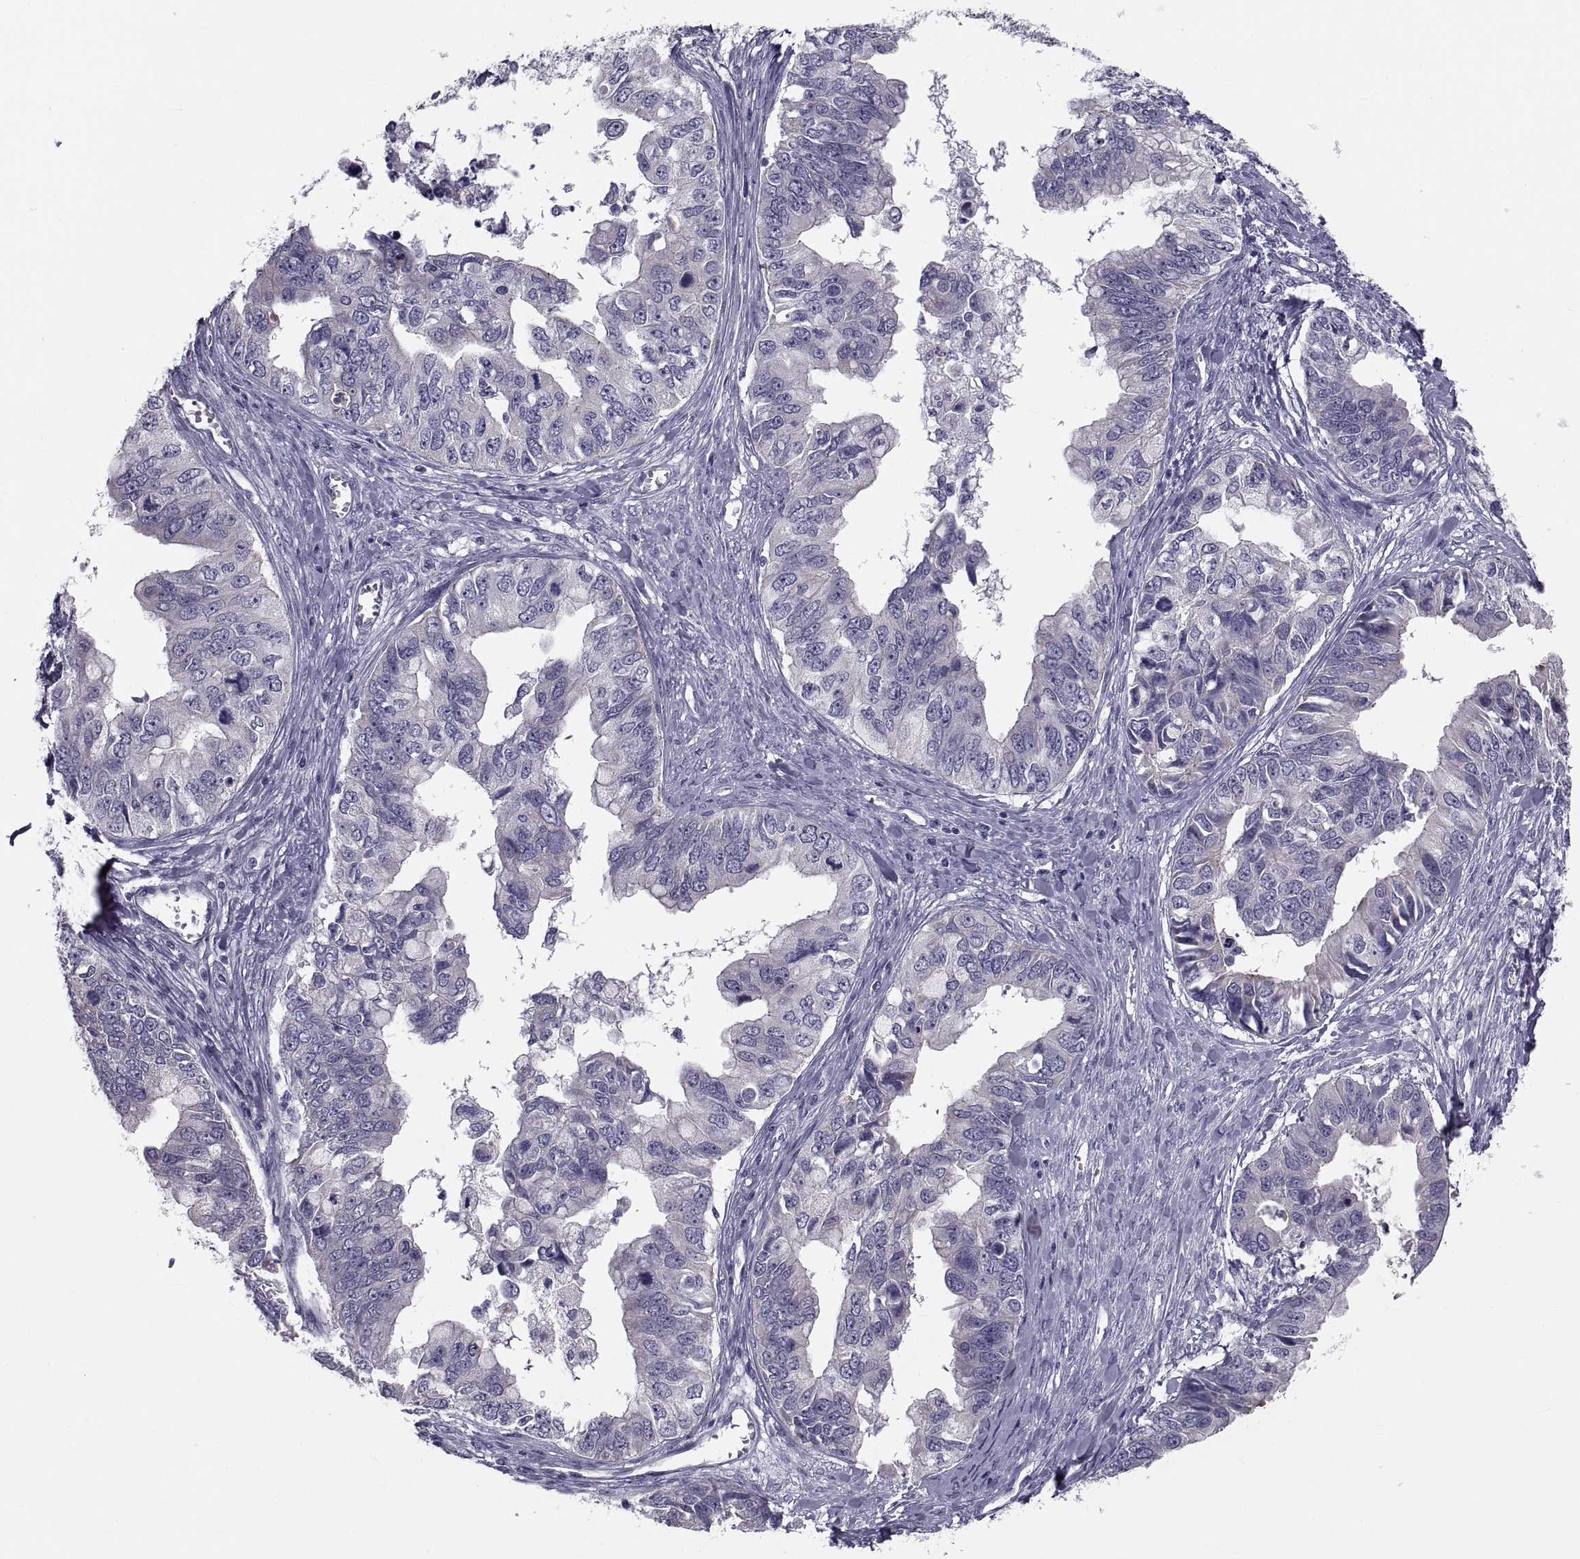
{"staining": {"intensity": "negative", "quantity": "none", "location": "none"}, "tissue": "ovarian cancer", "cell_type": "Tumor cells", "image_type": "cancer", "snomed": [{"axis": "morphology", "description": "Cystadenocarcinoma, mucinous, NOS"}, {"axis": "topography", "description": "Ovary"}], "caption": "The photomicrograph reveals no significant staining in tumor cells of ovarian cancer.", "gene": "PDZRN4", "patient": {"sex": "female", "age": 76}}